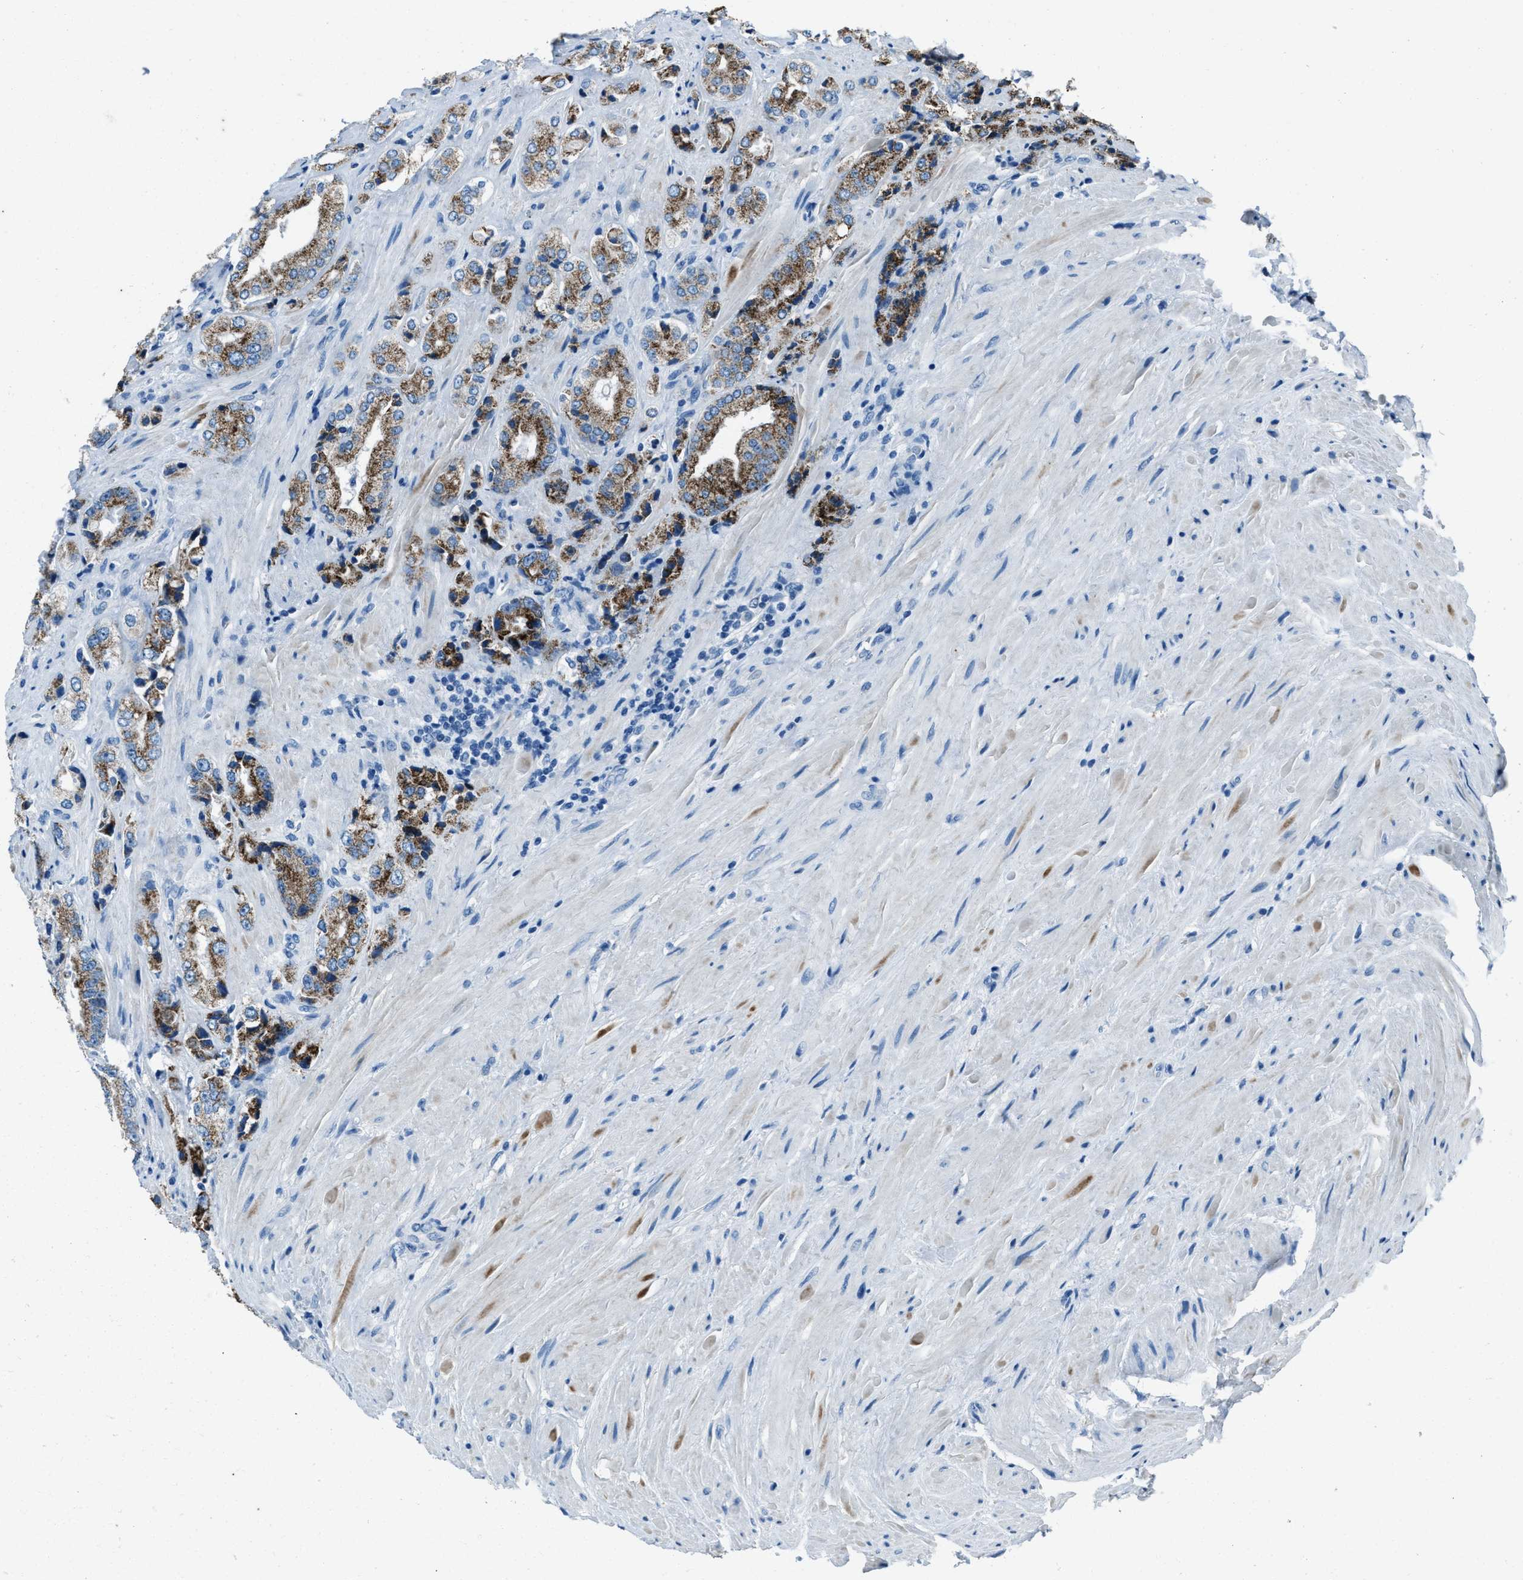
{"staining": {"intensity": "strong", "quantity": ">75%", "location": "cytoplasmic/membranous"}, "tissue": "prostate cancer", "cell_type": "Tumor cells", "image_type": "cancer", "snomed": [{"axis": "morphology", "description": "Adenocarcinoma, High grade"}, {"axis": "topography", "description": "Prostate"}], "caption": "Tumor cells exhibit high levels of strong cytoplasmic/membranous expression in approximately >75% of cells in prostate cancer. (DAB = brown stain, brightfield microscopy at high magnification).", "gene": "AMACR", "patient": {"sex": "male", "age": 61}}